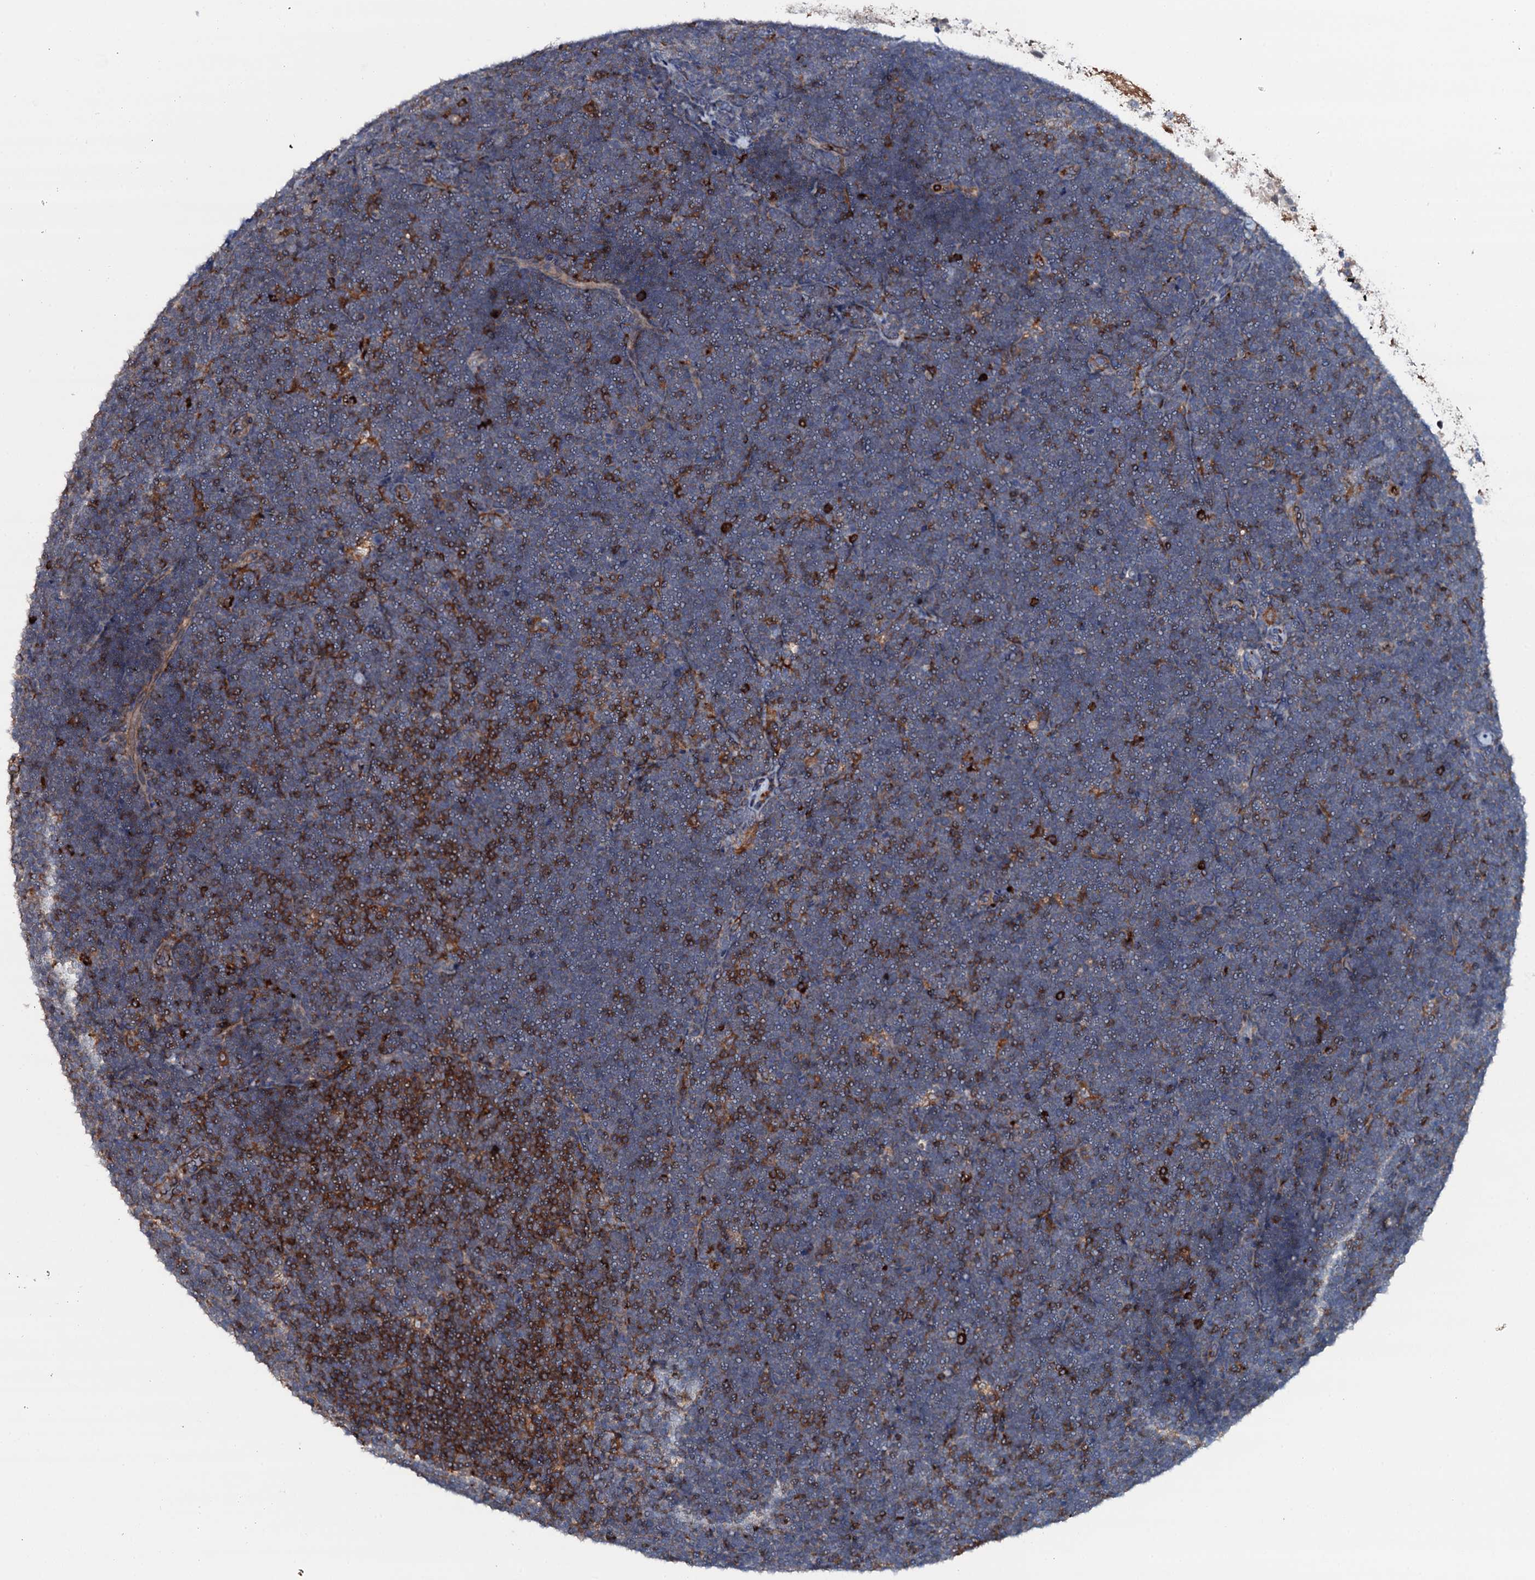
{"staining": {"intensity": "strong", "quantity": "<25%", "location": "cytoplasmic/membranous"}, "tissue": "lymphoma", "cell_type": "Tumor cells", "image_type": "cancer", "snomed": [{"axis": "morphology", "description": "Malignant lymphoma, non-Hodgkin's type, High grade"}, {"axis": "topography", "description": "Lymph node"}], "caption": "Lymphoma stained for a protein demonstrates strong cytoplasmic/membranous positivity in tumor cells.", "gene": "VAMP8", "patient": {"sex": "male", "age": 13}}